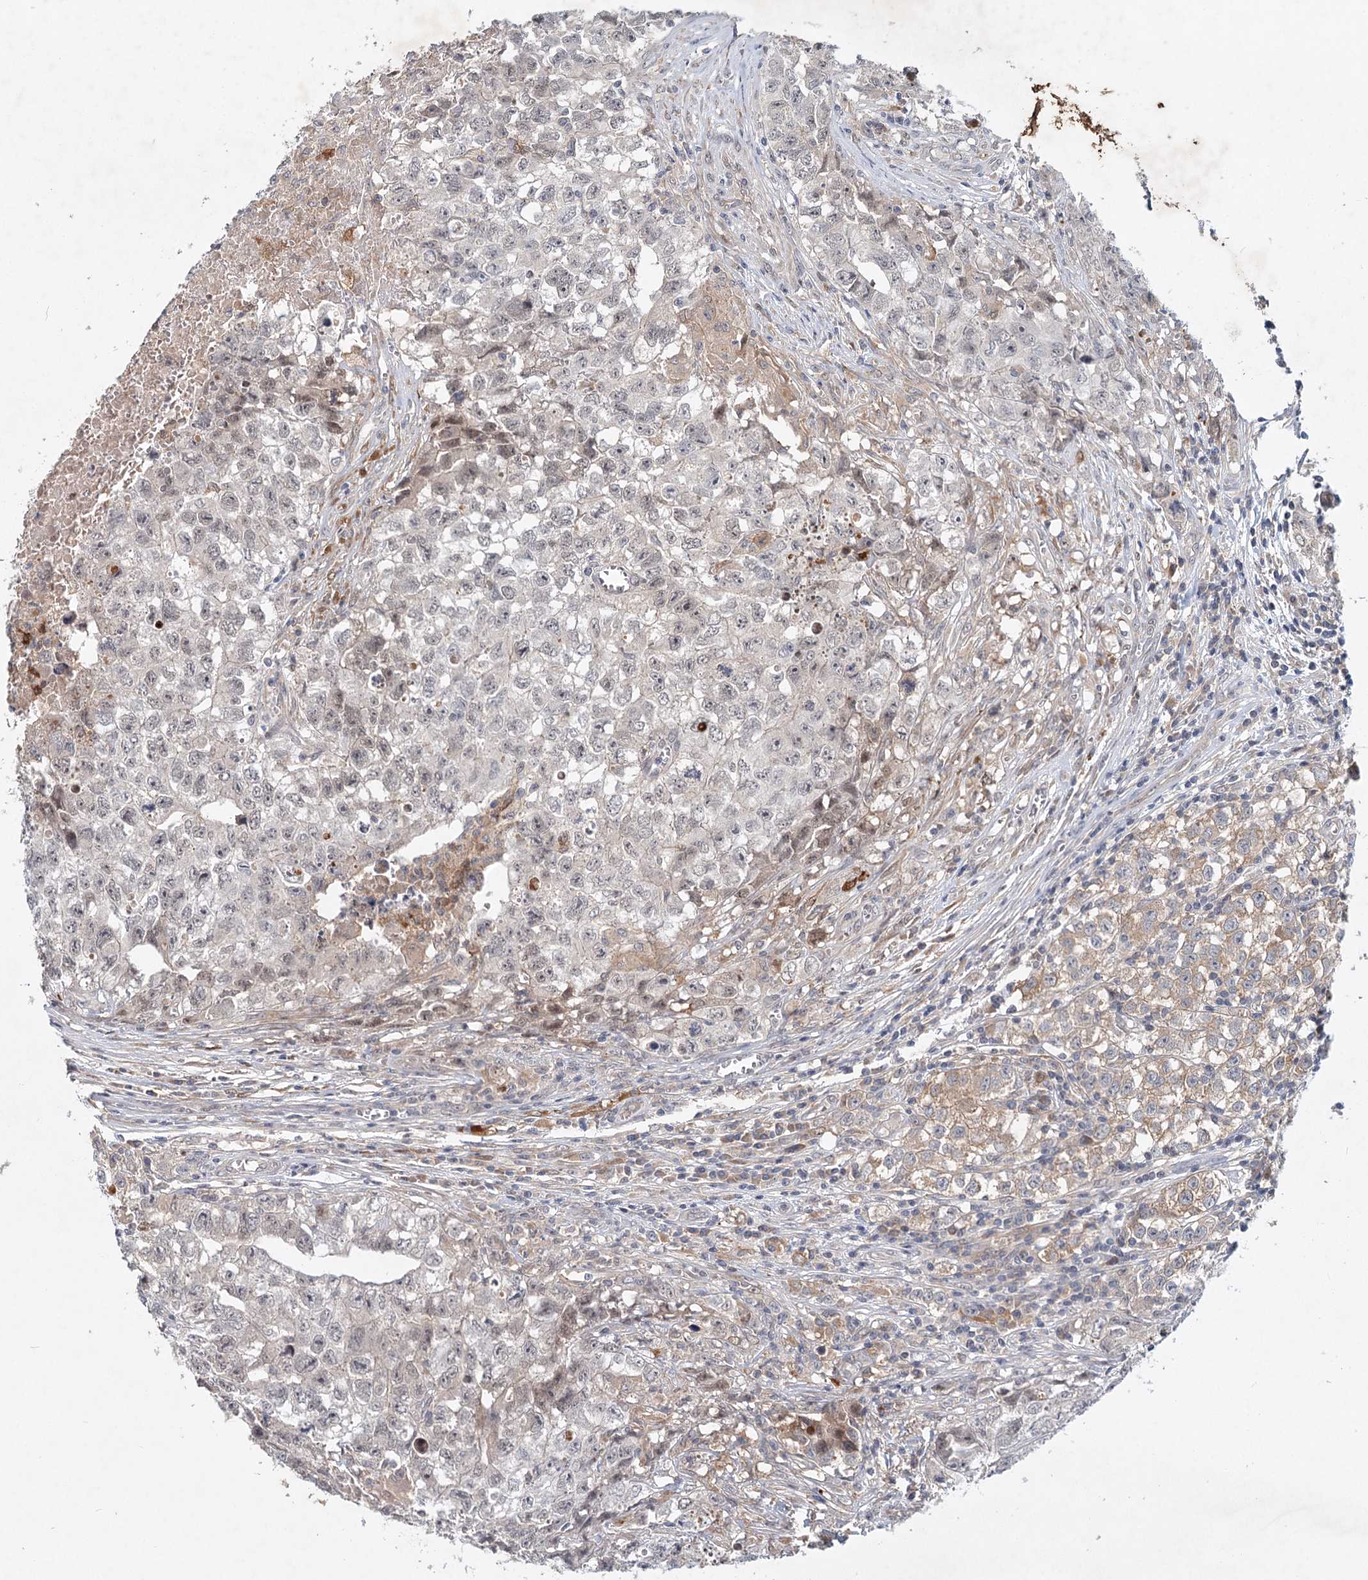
{"staining": {"intensity": "negative", "quantity": "none", "location": "none"}, "tissue": "testis cancer", "cell_type": "Tumor cells", "image_type": "cancer", "snomed": [{"axis": "morphology", "description": "Seminoma, NOS"}, {"axis": "morphology", "description": "Carcinoma, Embryonal, NOS"}, {"axis": "topography", "description": "Testis"}], "caption": "Embryonal carcinoma (testis) was stained to show a protein in brown. There is no significant expression in tumor cells. (Brightfield microscopy of DAB immunohistochemistry at high magnification).", "gene": "AP3B1", "patient": {"sex": "male", "age": 43}}